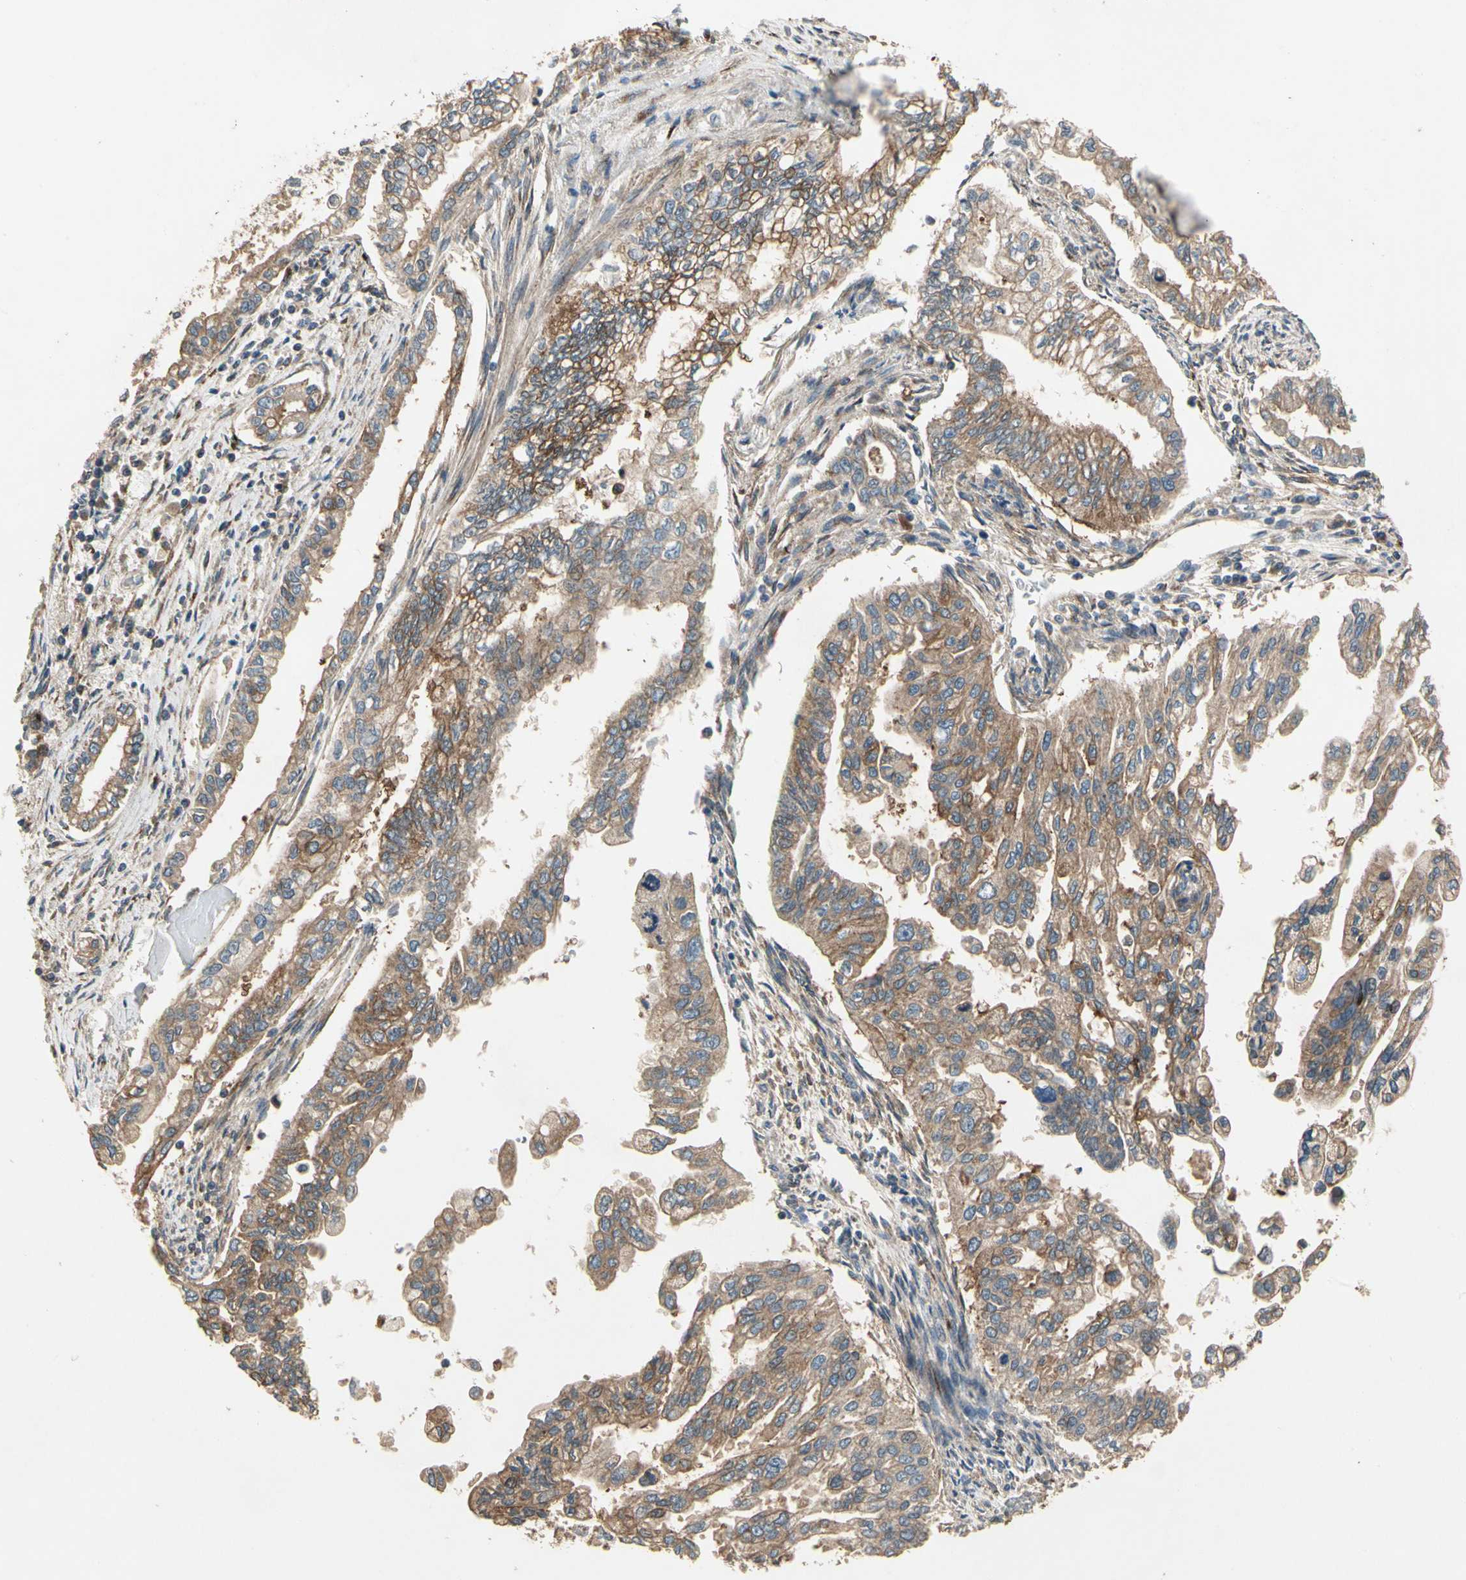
{"staining": {"intensity": "moderate", "quantity": ">75%", "location": "cytoplasmic/membranous"}, "tissue": "pancreatic cancer", "cell_type": "Tumor cells", "image_type": "cancer", "snomed": [{"axis": "morphology", "description": "Normal tissue, NOS"}, {"axis": "topography", "description": "Pancreas"}], "caption": "Immunohistochemistry of pancreatic cancer exhibits medium levels of moderate cytoplasmic/membranous expression in approximately >75% of tumor cells.", "gene": "CGREF1", "patient": {"sex": "male", "age": 42}}